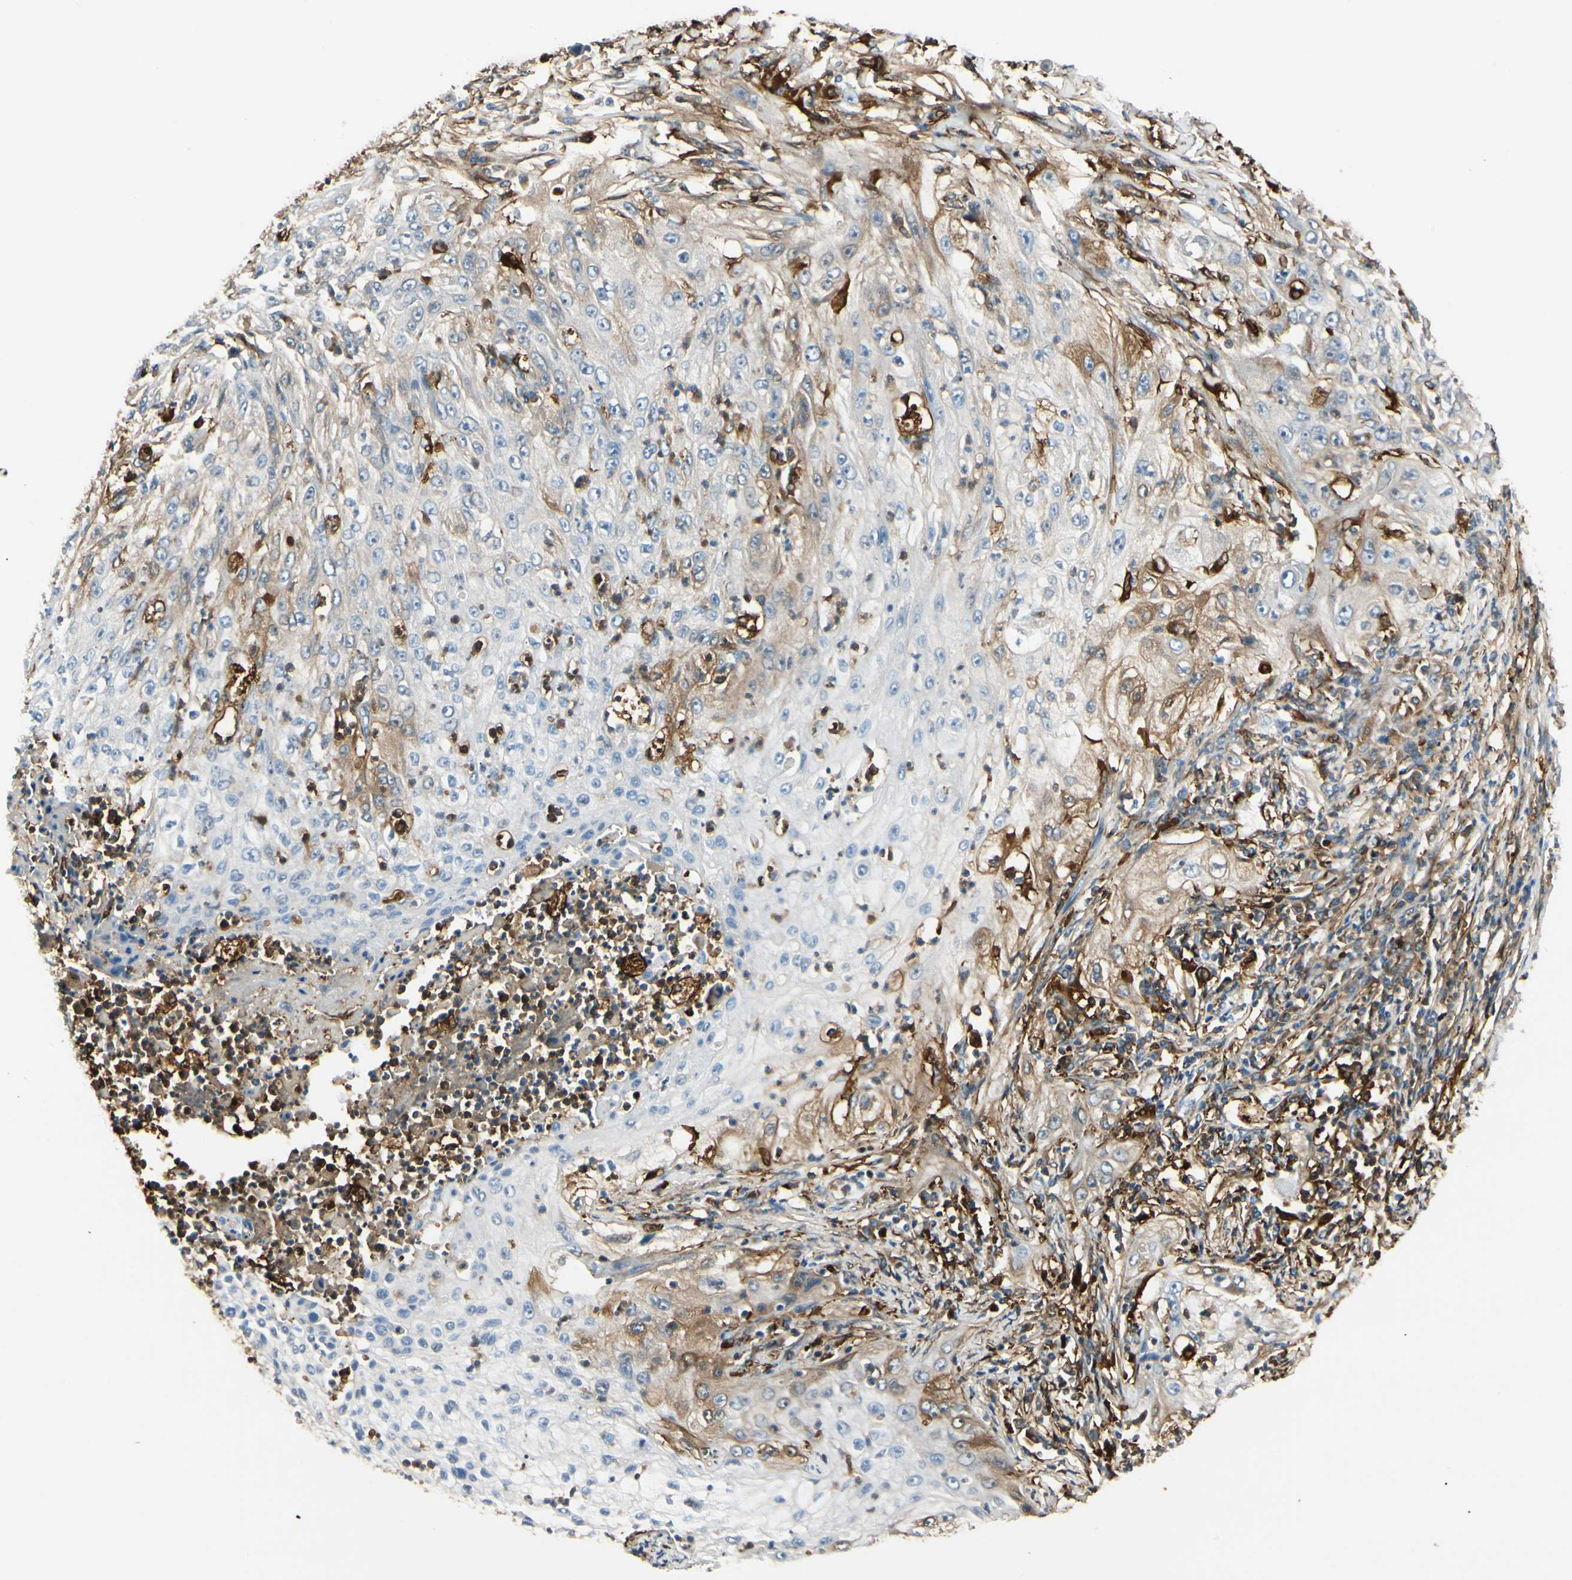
{"staining": {"intensity": "moderate", "quantity": "<25%", "location": "cytoplasmic/membranous"}, "tissue": "lung cancer", "cell_type": "Tumor cells", "image_type": "cancer", "snomed": [{"axis": "morphology", "description": "Inflammation, NOS"}, {"axis": "morphology", "description": "Squamous cell carcinoma, NOS"}, {"axis": "topography", "description": "Lymph node"}, {"axis": "topography", "description": "Soft tissue"}, {"axis": "topography", "description": "Lung"}], "caption": "This is an image of immunohistochemistry (IHC) staining of squamous cell carcinoma (lung), which shows moderate positivity in the cytoplasmic/membranous of tumor cells.", "gene": "FTH1", "patient": {"sex": "male", "age": 66}}